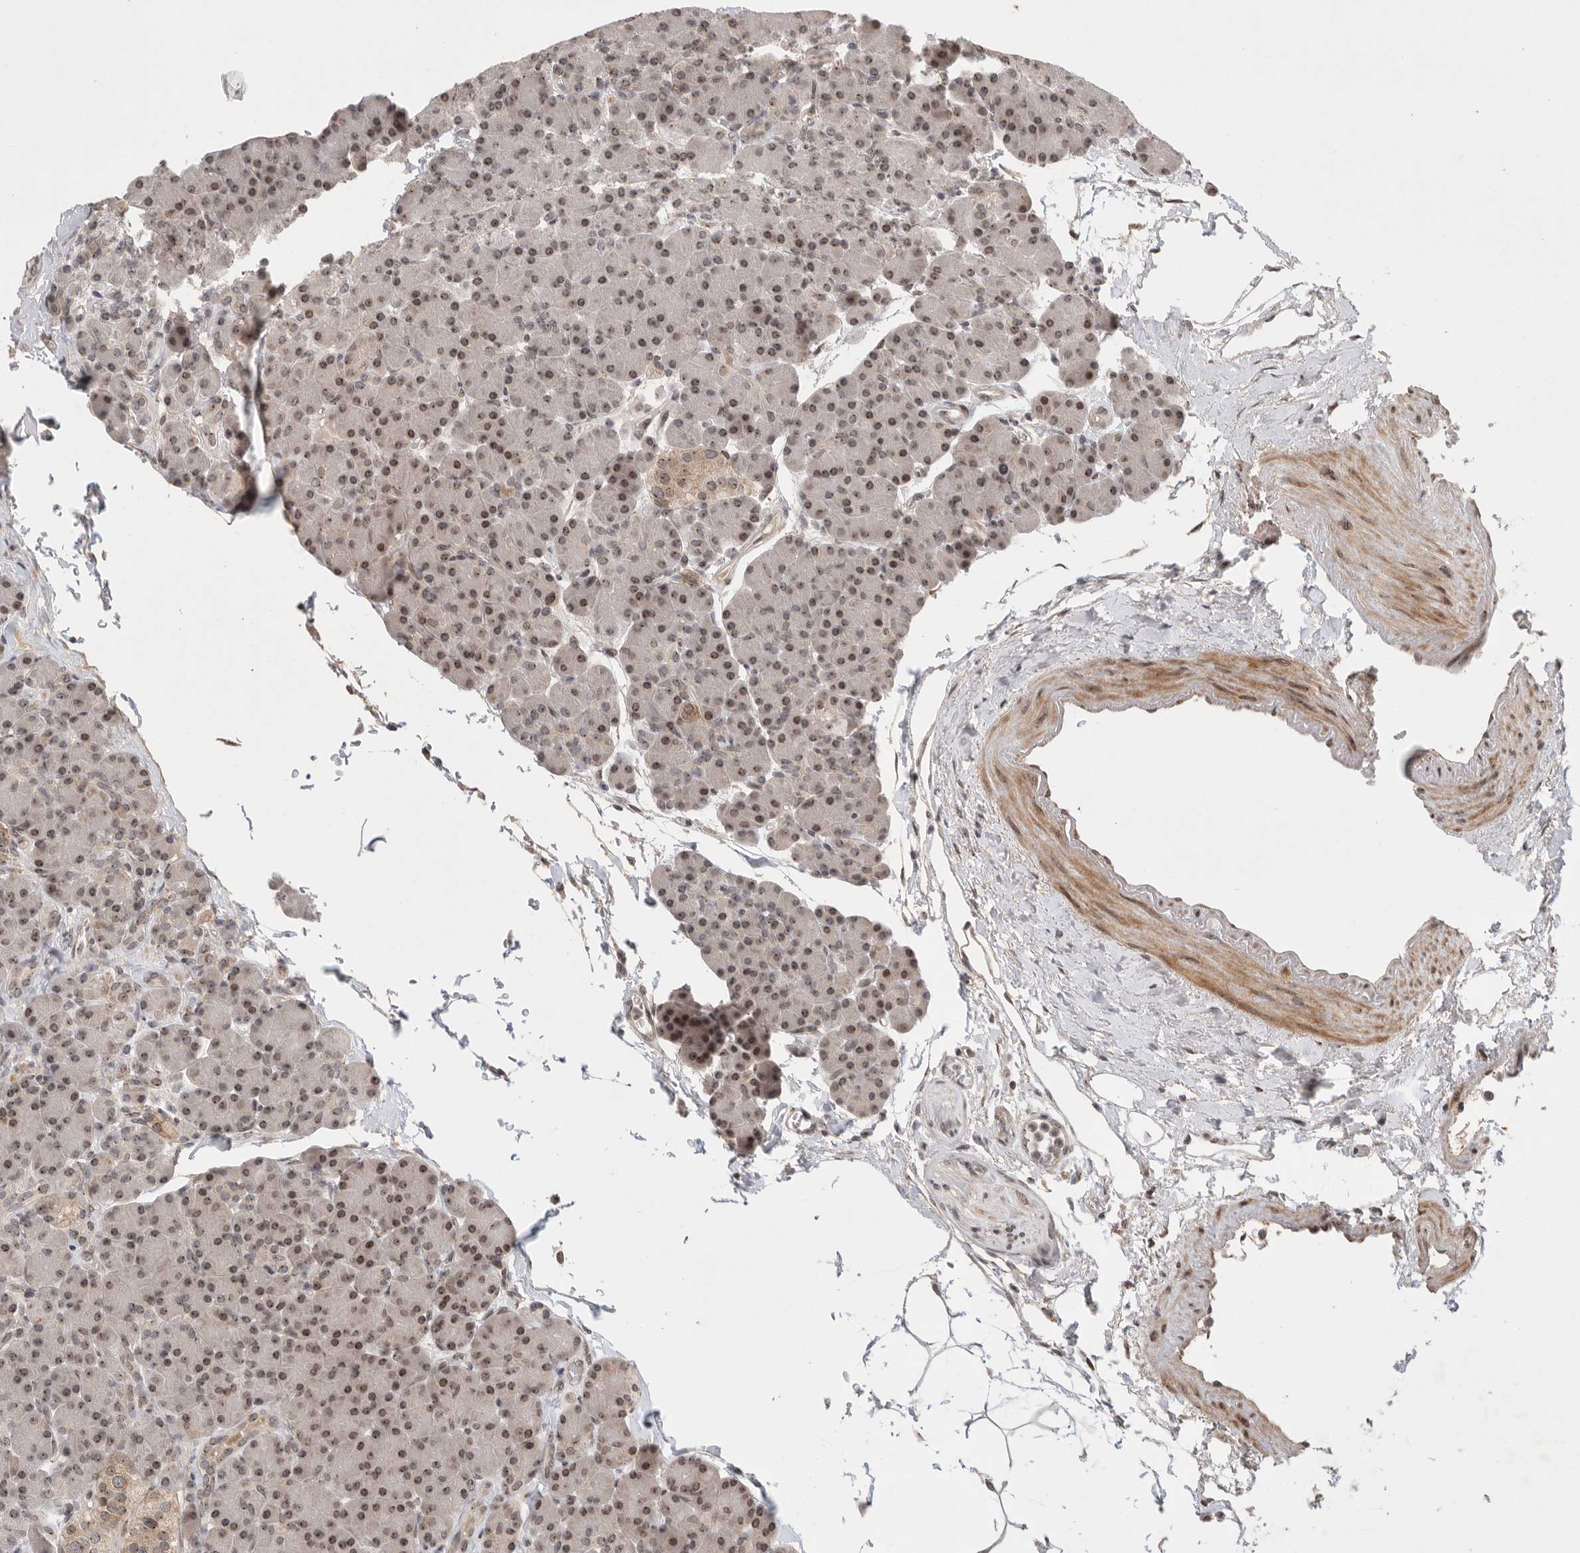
{"staining": {"intensity": "moderate", "quantity": ">75%", "location": "nuclear"}, "tissue": "pancreas", "cell_type": "Exocrine glandular cells", "image_type": "normal", "snomed": [{"axis": "morphology", "description": "Normal tissue, NOS"}, {"axis": "topography", "description": "Pancreas"}], "caption": "Benign pancreas exhibits moderate nuclear positivity in about >75% of exocrine glandular cells Using DAB (3,3'-diaminobenzidine) (brown) and hematoxylin (blue) stains, captured at high magnification using brightfield microscopy..", "gene": "LEMD3", "patient": {"sex": "female", "age": 43}}